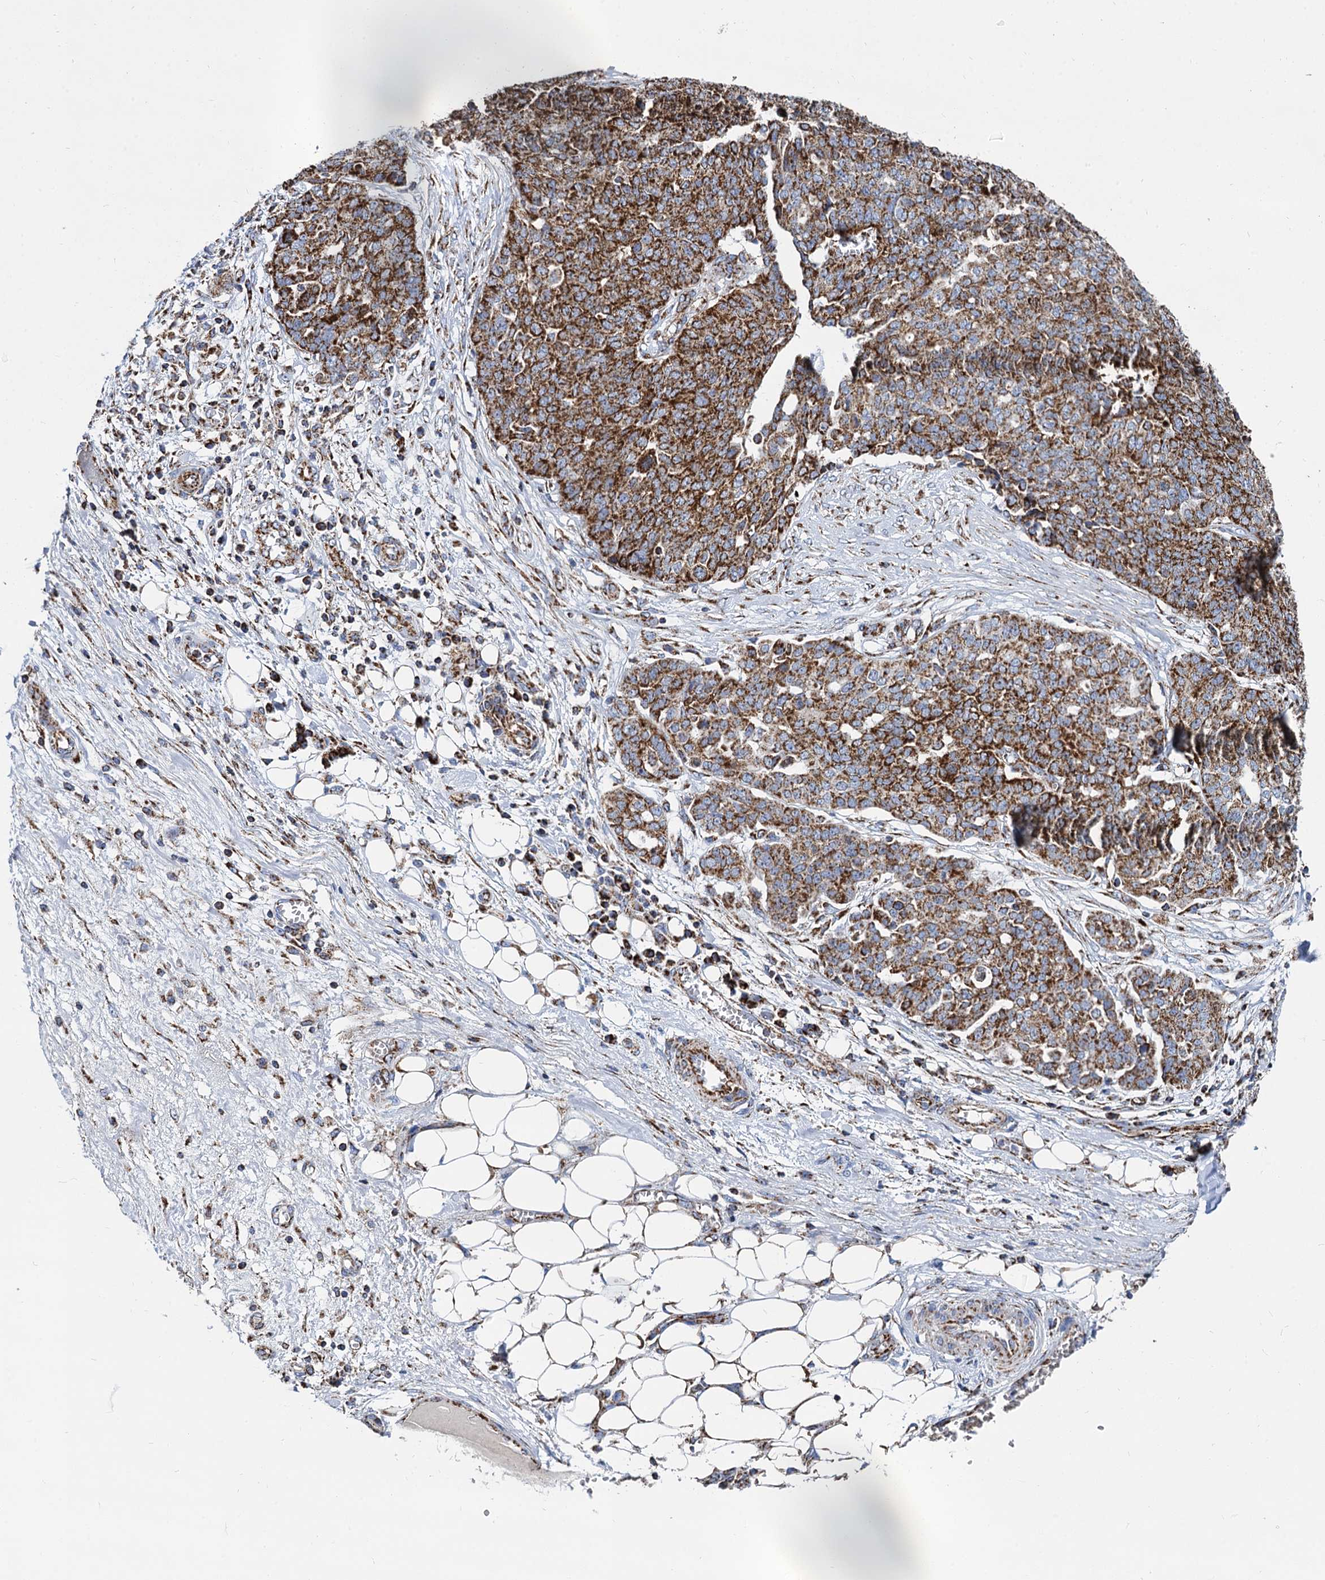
{"staining": {"intensity": "strong", "quantity": ">75%", "location": "cytoplasmic/membranous"}, "tissue": "ovarian cancer", "cell_type": "Tumor cells", "image_type": "cancer", "snomed": [{"axis": "morphology", "description": "Cystadenocarcinoma, serous, NOS"}, {"axis": "topography", "description": "Soft tissue"}, {"axis": "topography", "description": "Ovary"}], "caption": "Immunohistochemical staining of ovarian serous cystadenocarcinoma displays high levels of strong cytoplasmic/membranous staining in approximately >75% of tumor cells. (Brightfield microscopy of DAB IHC at high magnification).", "gene": "TIMM10", "patient": {"sex": "female", "age": 57}}